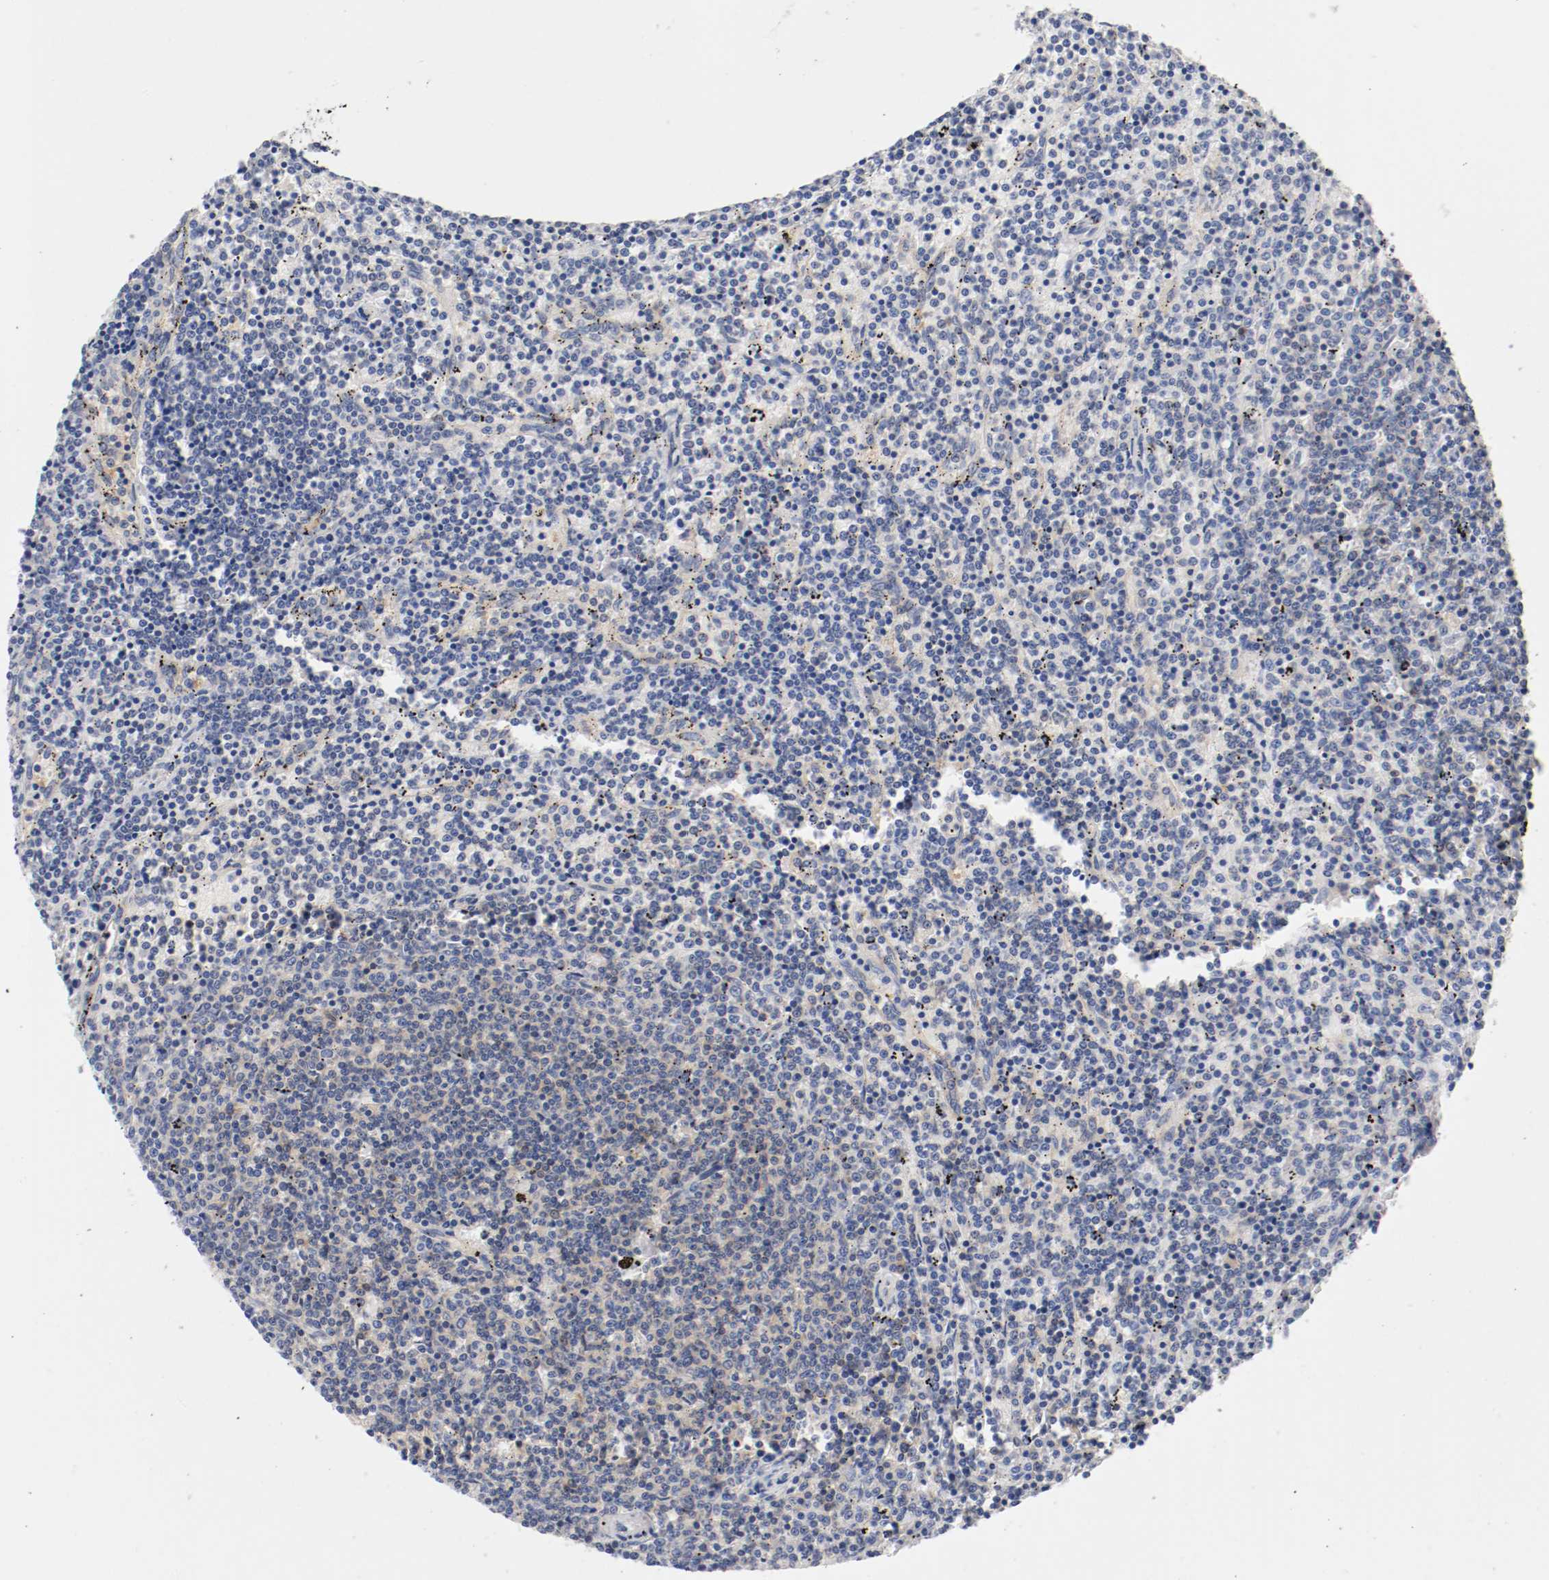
{"staining": {"intensity": "weak", "quantity": "<25%", "location": "cytoplasmic/membranous"}, "tissue": "lymphoma", "cell_type": "Tumor cells", "image_type": "cancer", "snomed": [{"axis": "morphology", "description": "Malignant lymphoma, non-Hodgkin's type, Low grade"}, {"axis": "topography", "description": "Spleen"}], "caption": "This is an IHC histopathology image of lymphoma. There is no positivity in tumor cells.", "gene": "HGS", "patient": {"sex": "female", "age": 50}}